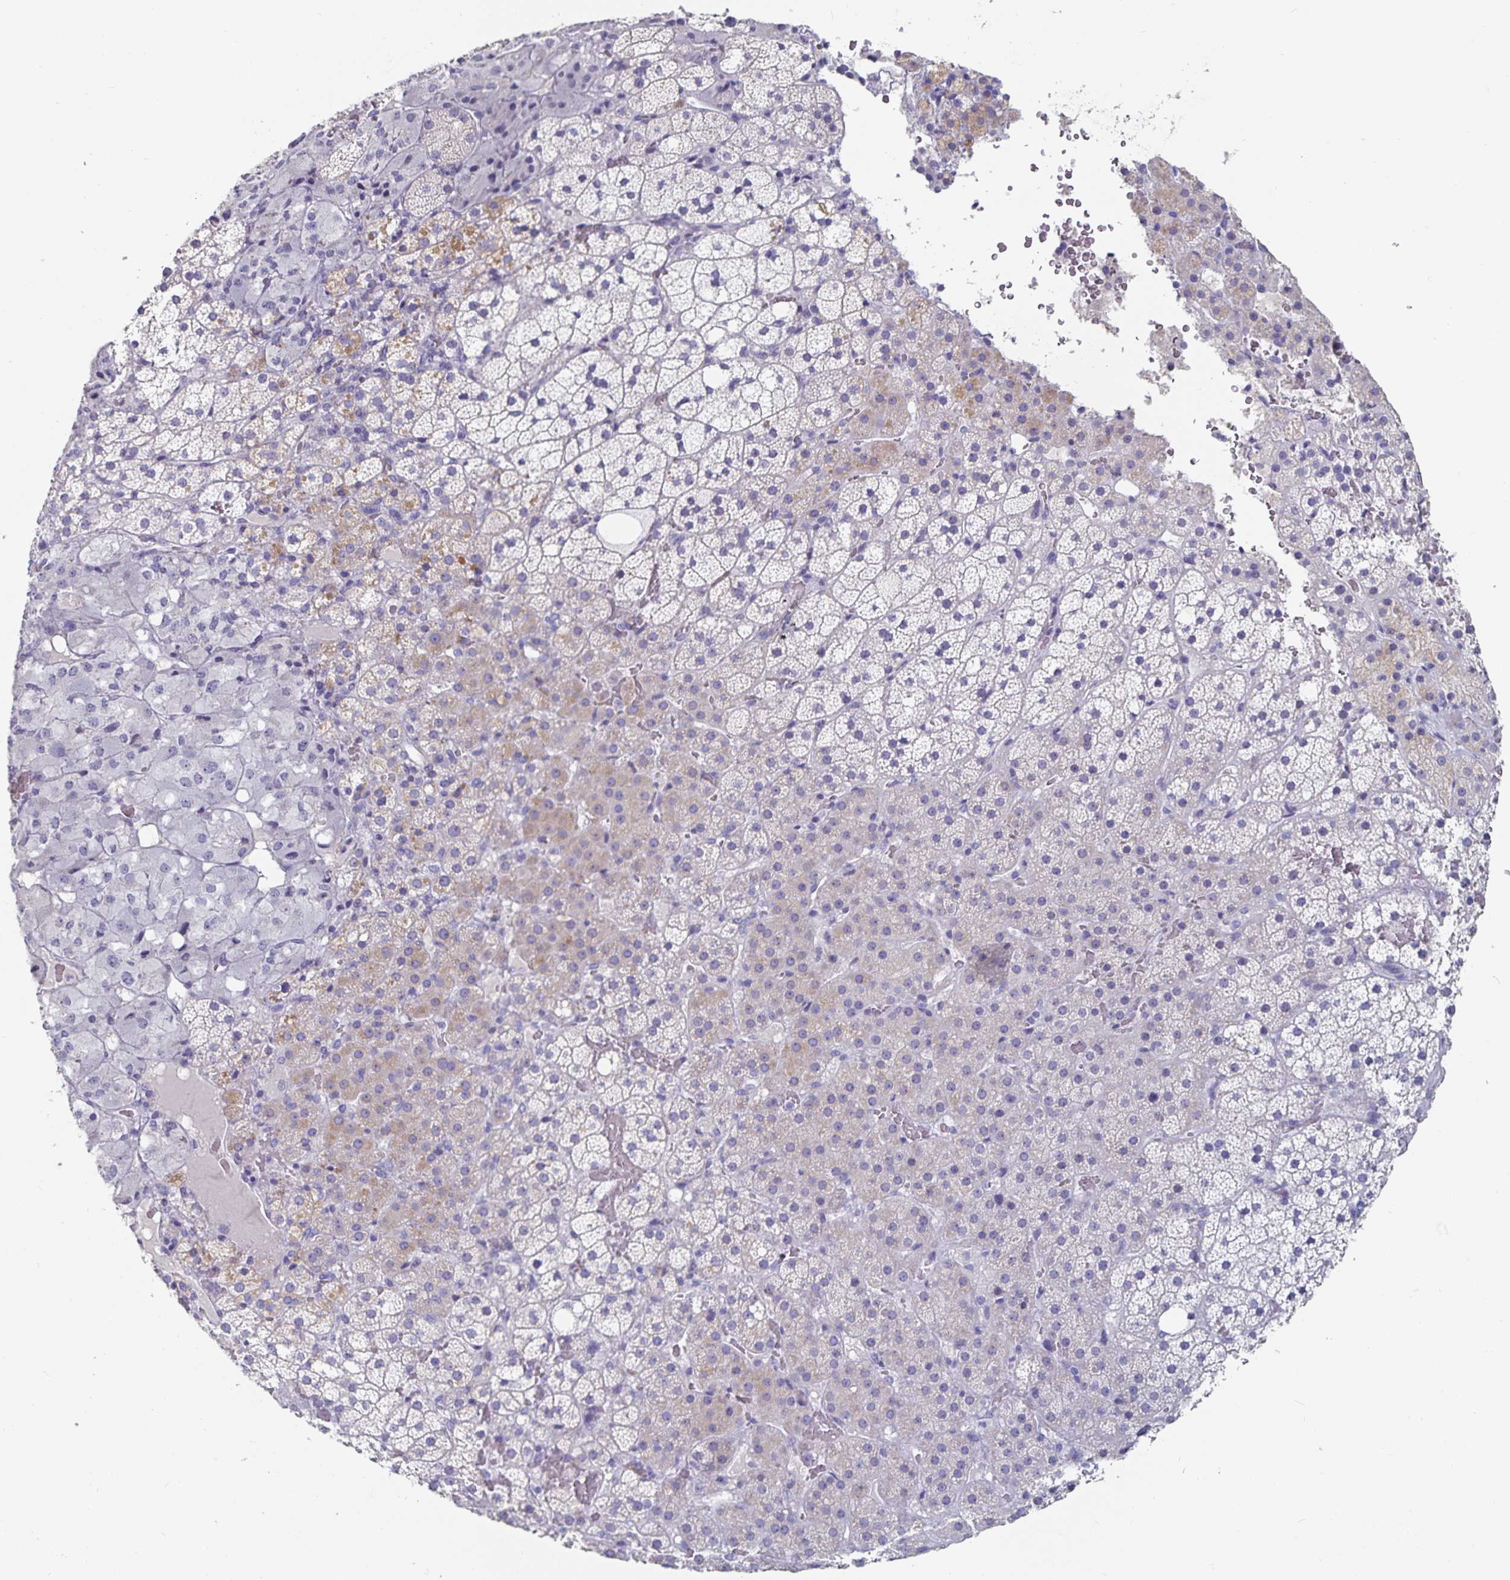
{"staining": {"intensity": "weak", "quantity": "<25%", "location": "cytoplasmic/membranous"}, "tissue": "adrenal gland", "cell_type": "Glandular cells", "image_type": "normal", "snomed": [{"axis": "morphology", "description": "Normal tissue, NOS"}, {"axis": "topography", "description": "Adrenal gland"}], "caption": "Immunohistochemical staining of normal adrenal gland demonstrates no significant staining in glandular cells.", "gene": "CFAP69", "patient": {"sex": "male", "age": 53}}